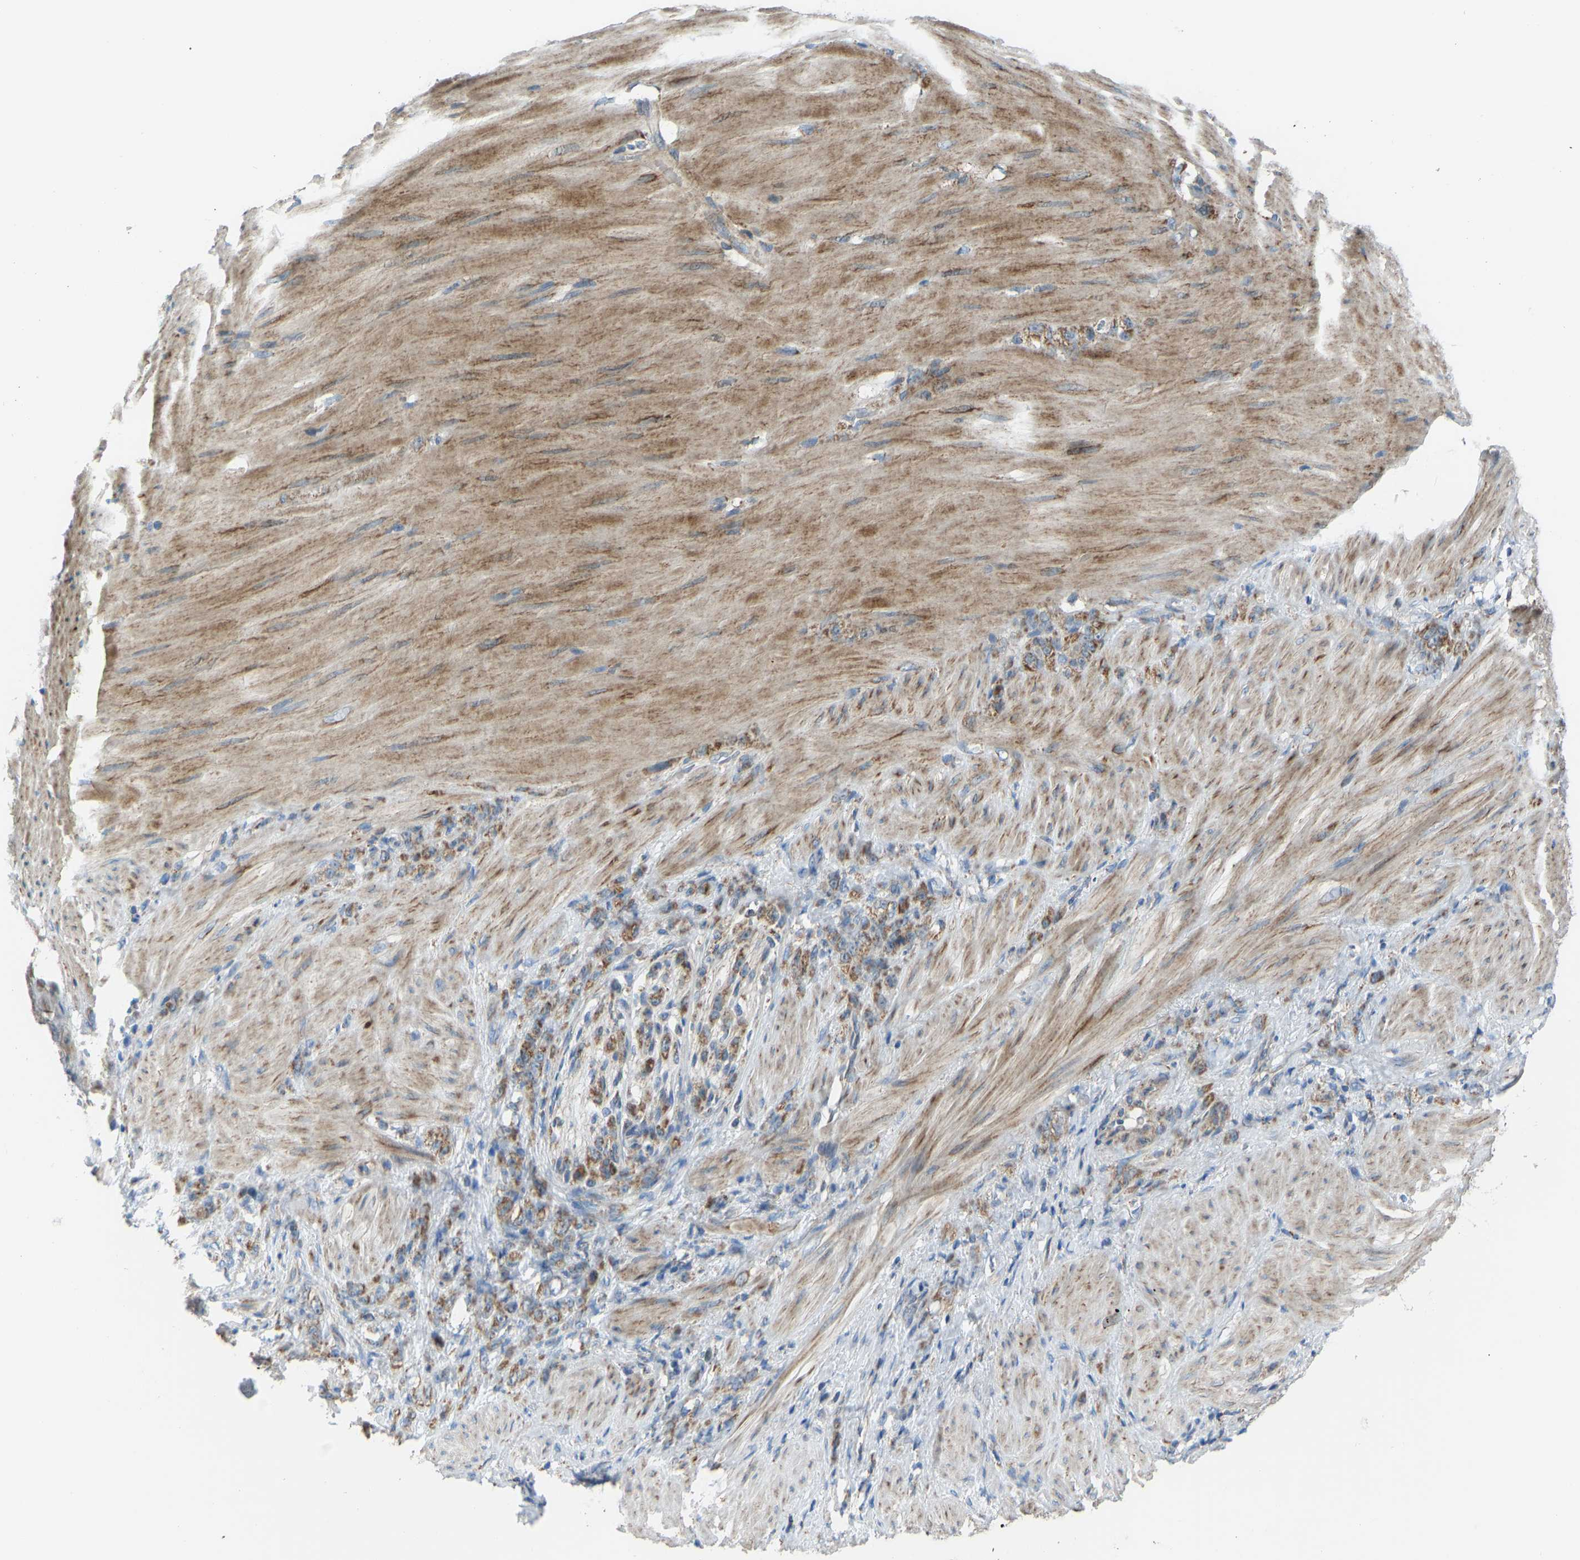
{"staining": {"intensity": "moderate", "quantity": ">75%", "location": "cytoplasmic/membranous"}, "tissue": "stomach cancer", "cell_type": "Tumor cells", "image_type": "cancer", "snomed": [{"axis": "morphology", "description": "Normal tissue, NOS"}, {"axis": "morphology", "description": "Adenocarcinoma, NOS"}, {"axis": "topography", "description": "Stomach"}], "caption": "IHC staining of stomach cancer, which shows medium levels of moderate cytoplasmic/membranous staining in about >75% of tumor cells indicating moderate cytoplasmic/membranous protein positivity. The staining was performed using DAB (brown) for protein detection and nuclei were counterstained in hematoxylin (blue).", "gene": "SMIM20", "patient": {"sex": "male", "age": 82}}